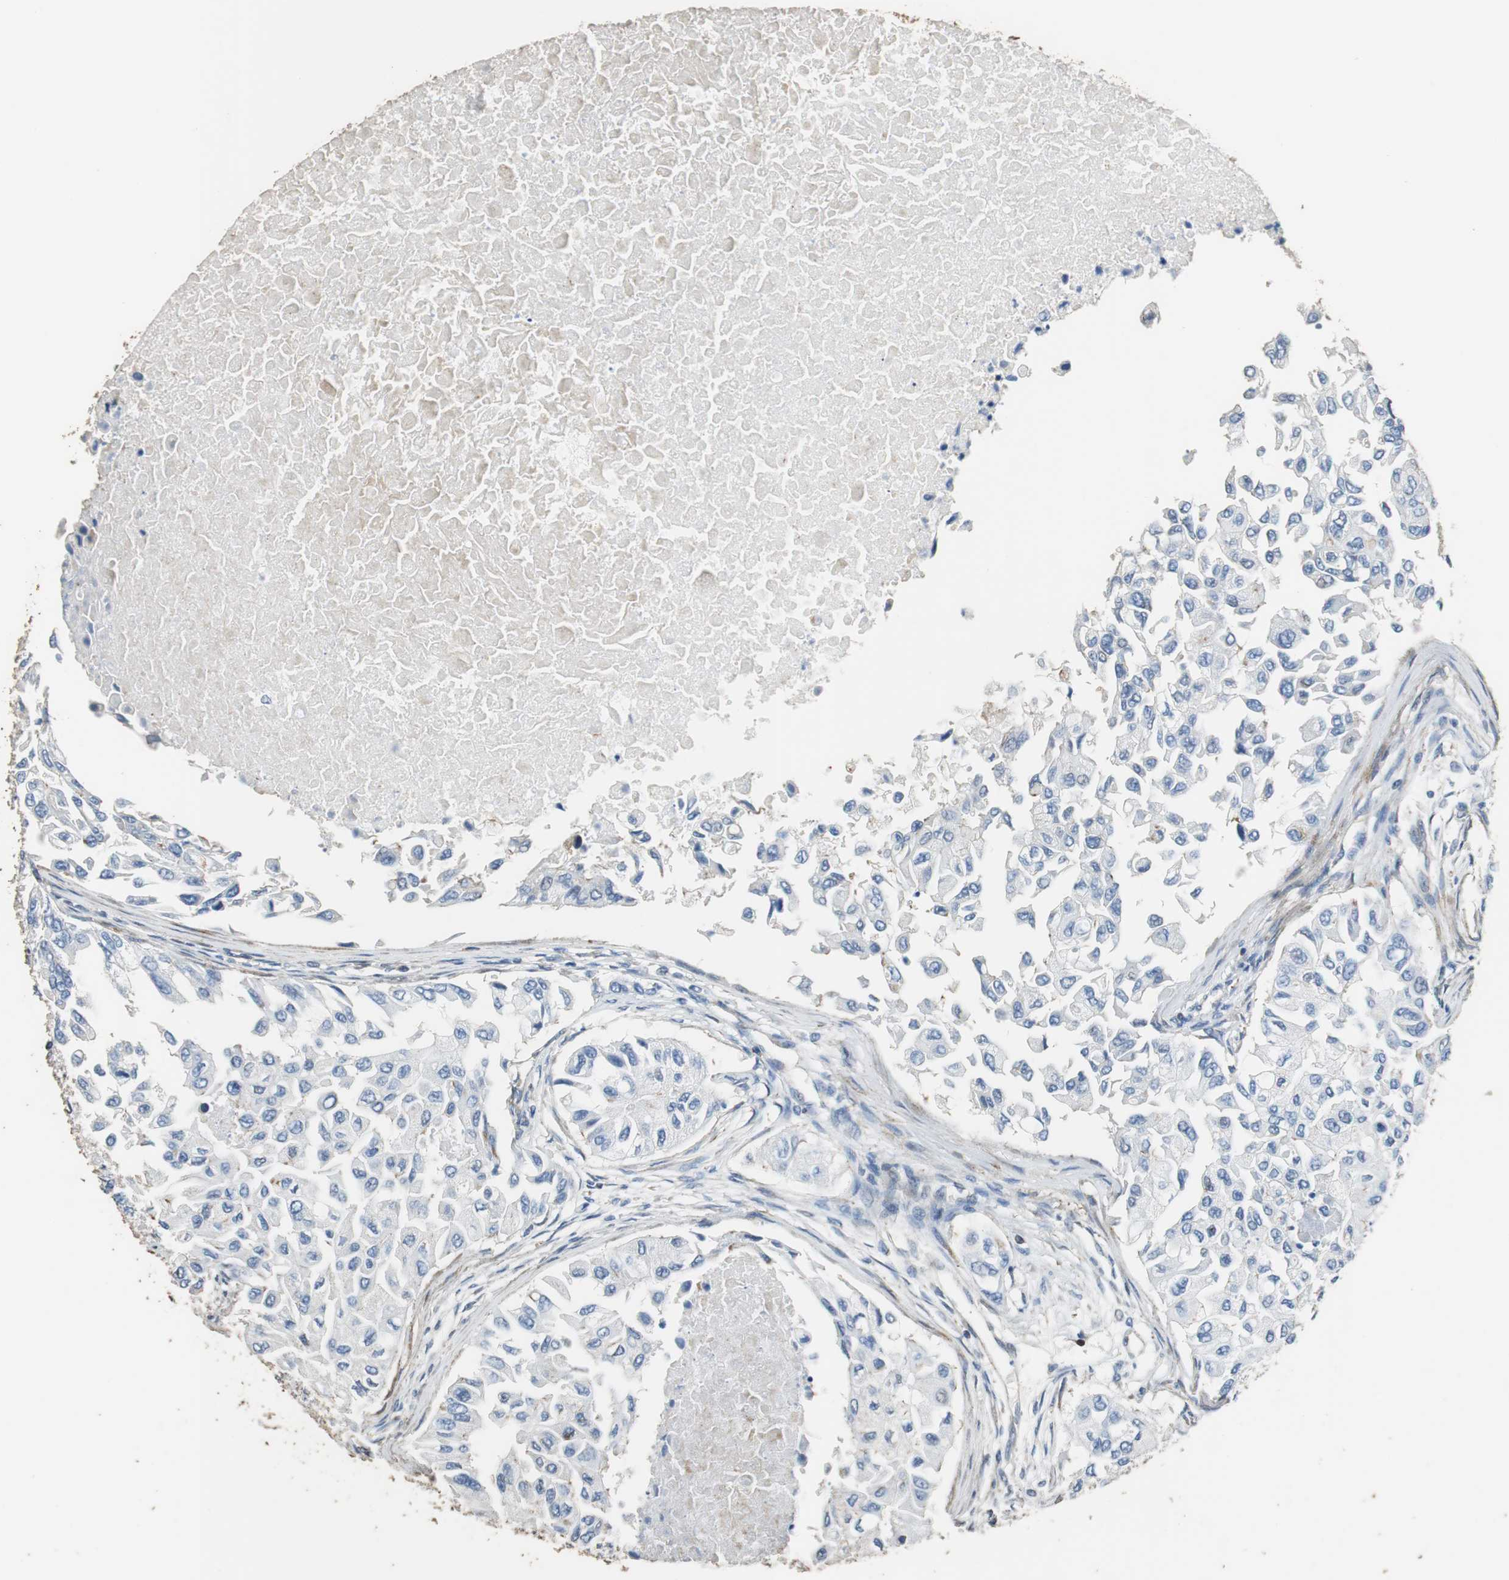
{"staining": {"intensity": "negative", "quantity": "none", "location": "none"}, "tissue": "breast cancer", "cell_type": "Tumor cells", "image_type": "cancer", "snomed": [{"axis": "morphology", "description": "Normal tissue, NOS"}, {"axis": "morphology", "description": "Duct carcinoma"}, {"axis": "topography", "description": "Breast"}], "caption": "DAB immunohistochemical staining of intraductal carcinoma (breast) exhibits no significant positivity in tumor cells.", "gene": "PRKRA", "patient": {"sex": "female", "age": 49}}